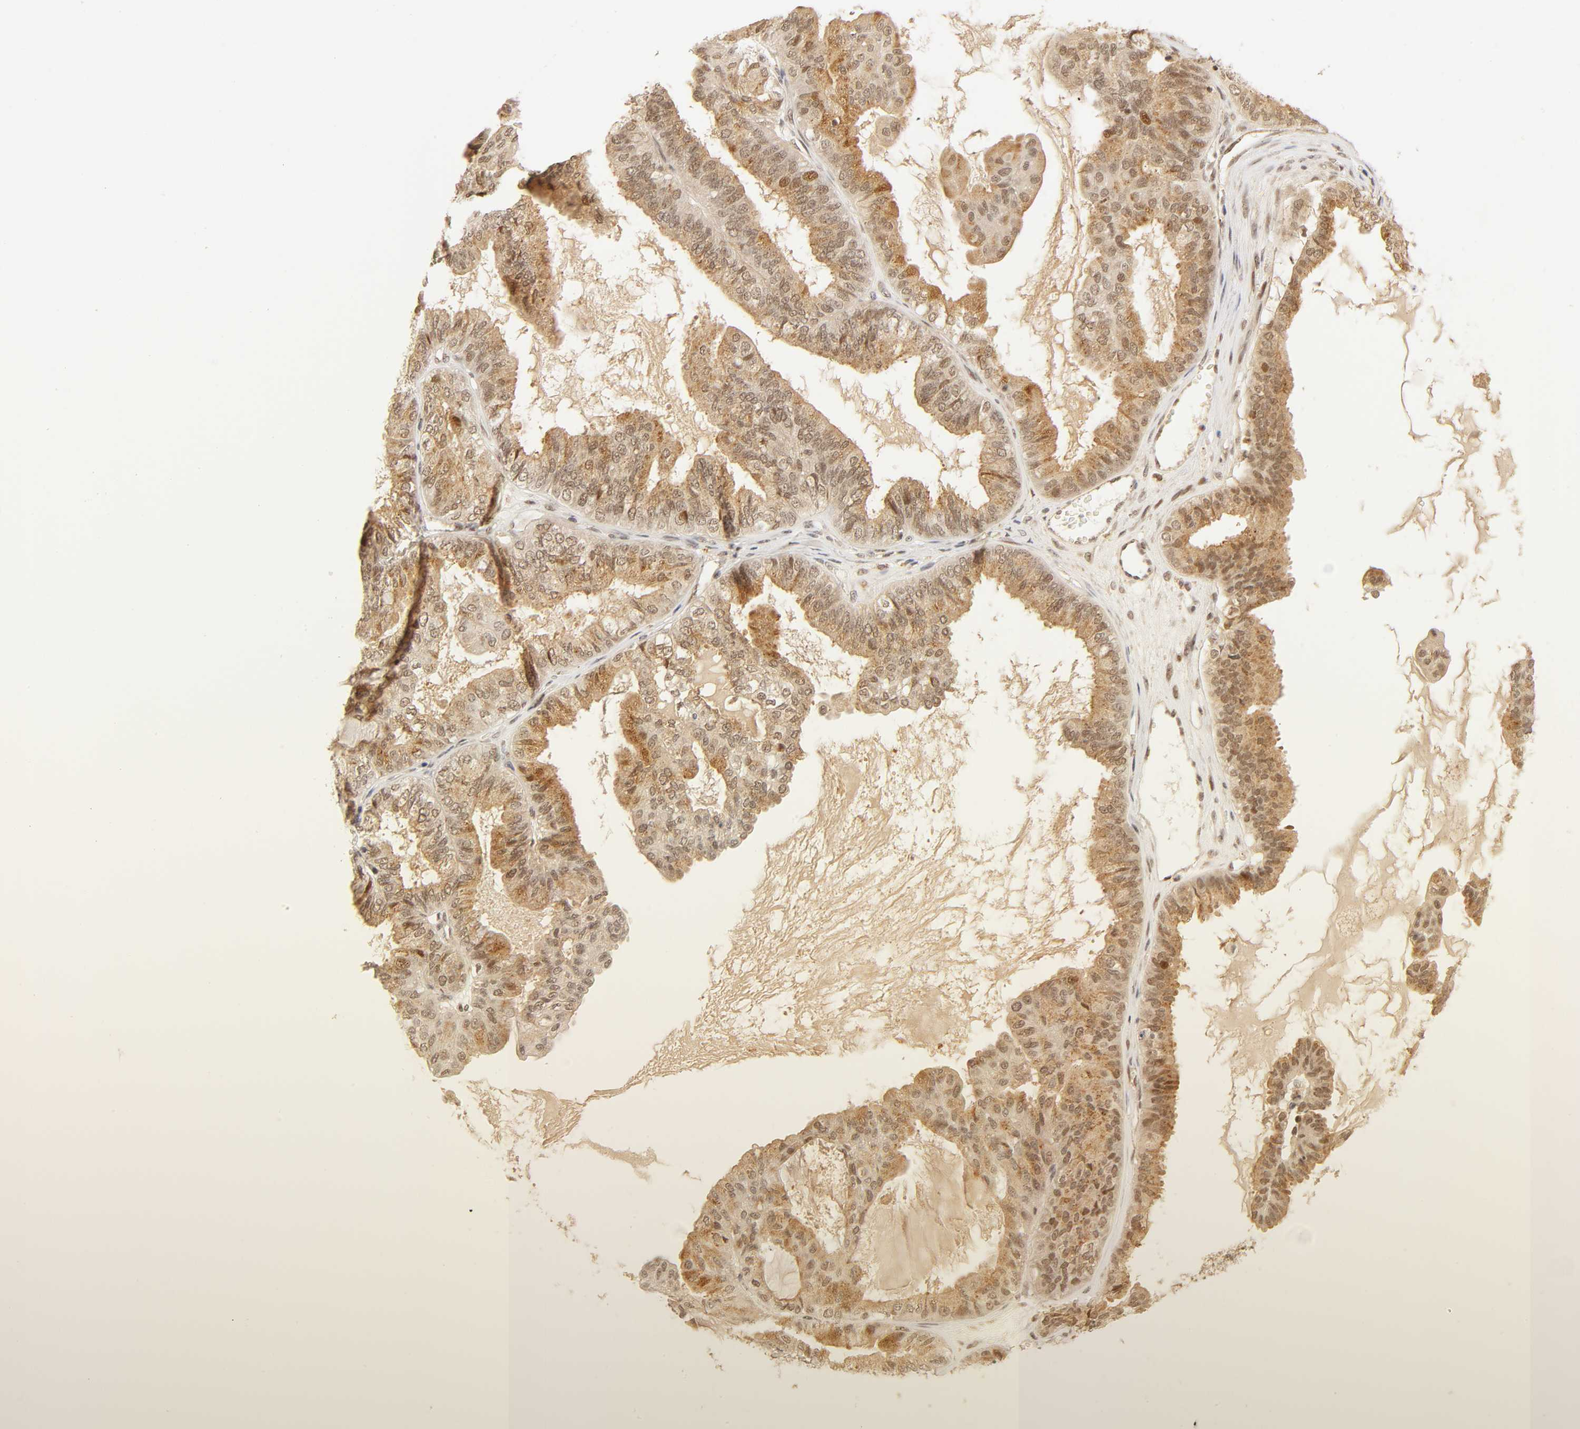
{"staining": {"intensity": "strong", "quantity": ">75%", "location": "cytoplasmic/membranous,nuclear"}, "tissue": "ovarian cancer", "cell_type": "Tumor cells", "image_type": "cancer", "snomed": [{"axis": "morphology", "description": "Carcinoma, NOS"}, {"axis": "morphology", "description": "Carcinoma, endometroid"}, {"axis": "topography", "description": "Ovary"}], "caption": "There is high levels of strong cytoplasmic/membranous and nuclear expression in tumor cells of carcinoma (ovarian), as demonstrated by immunohistochemical staining (brown color).", "gene": "TAF10", "patient": {"sex": "female", "age": 50}}